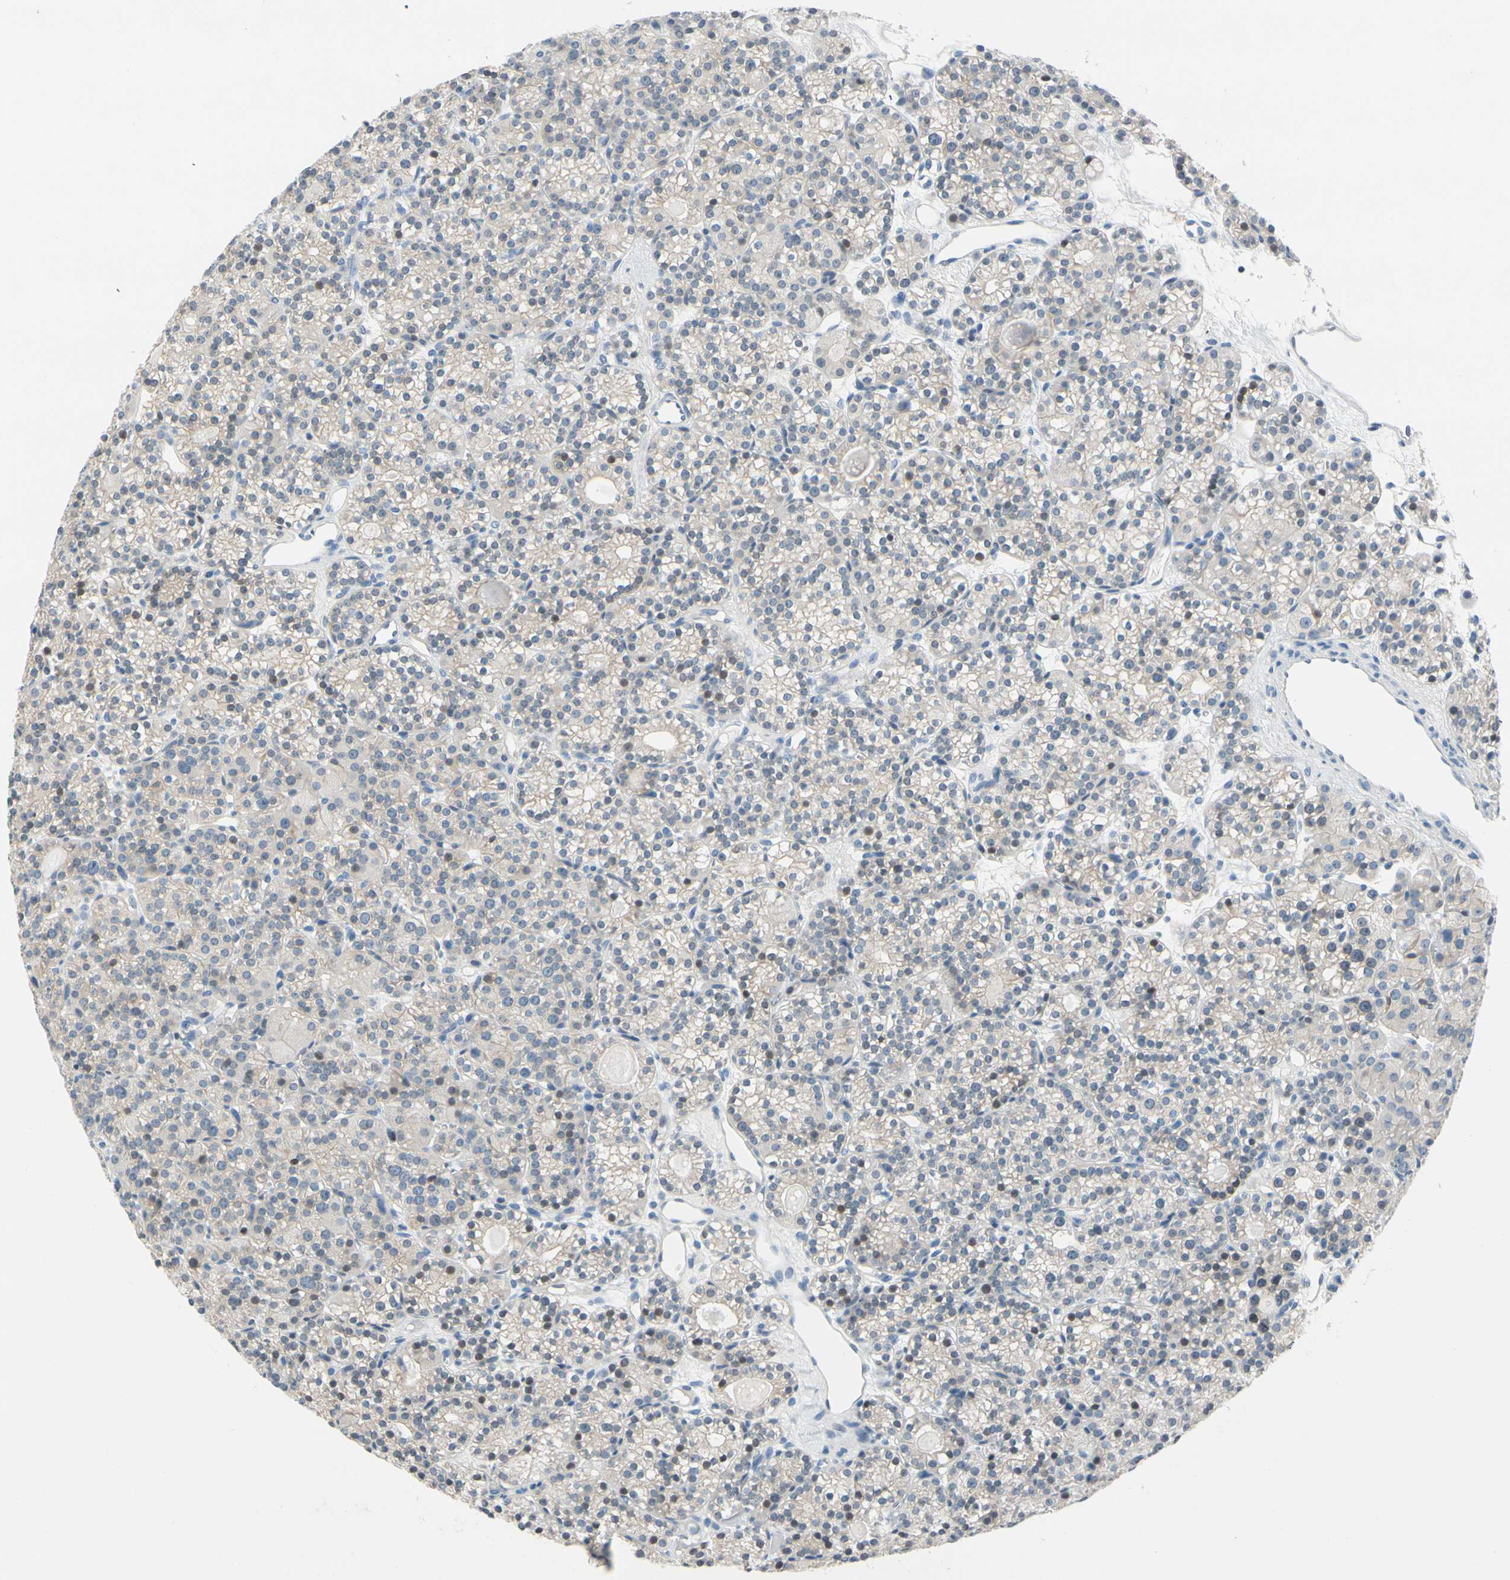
{"staining": {"intensity": "moderate", "quantity": ">75%", "location": "cytoplasmic/membranous,nuclear"}, "tissue": "parathyroid gland", "cell_type": "Glandular cells", "image_type": "normal", "snomed": [{"axis": "morphology", "description": "Normal tissue, NOS"}, {"axis": "topography", "description": "Parathyroid gland"}], "caption": "Immunohistochemical staining of unremarkable parathyroid gland reveals moderate cytoplasmic/membranous,nuclear protein expression in approximately >75% of glandular cells.", "gene": "ZNF132", "patient": {"sex": "female", "age": 64}}